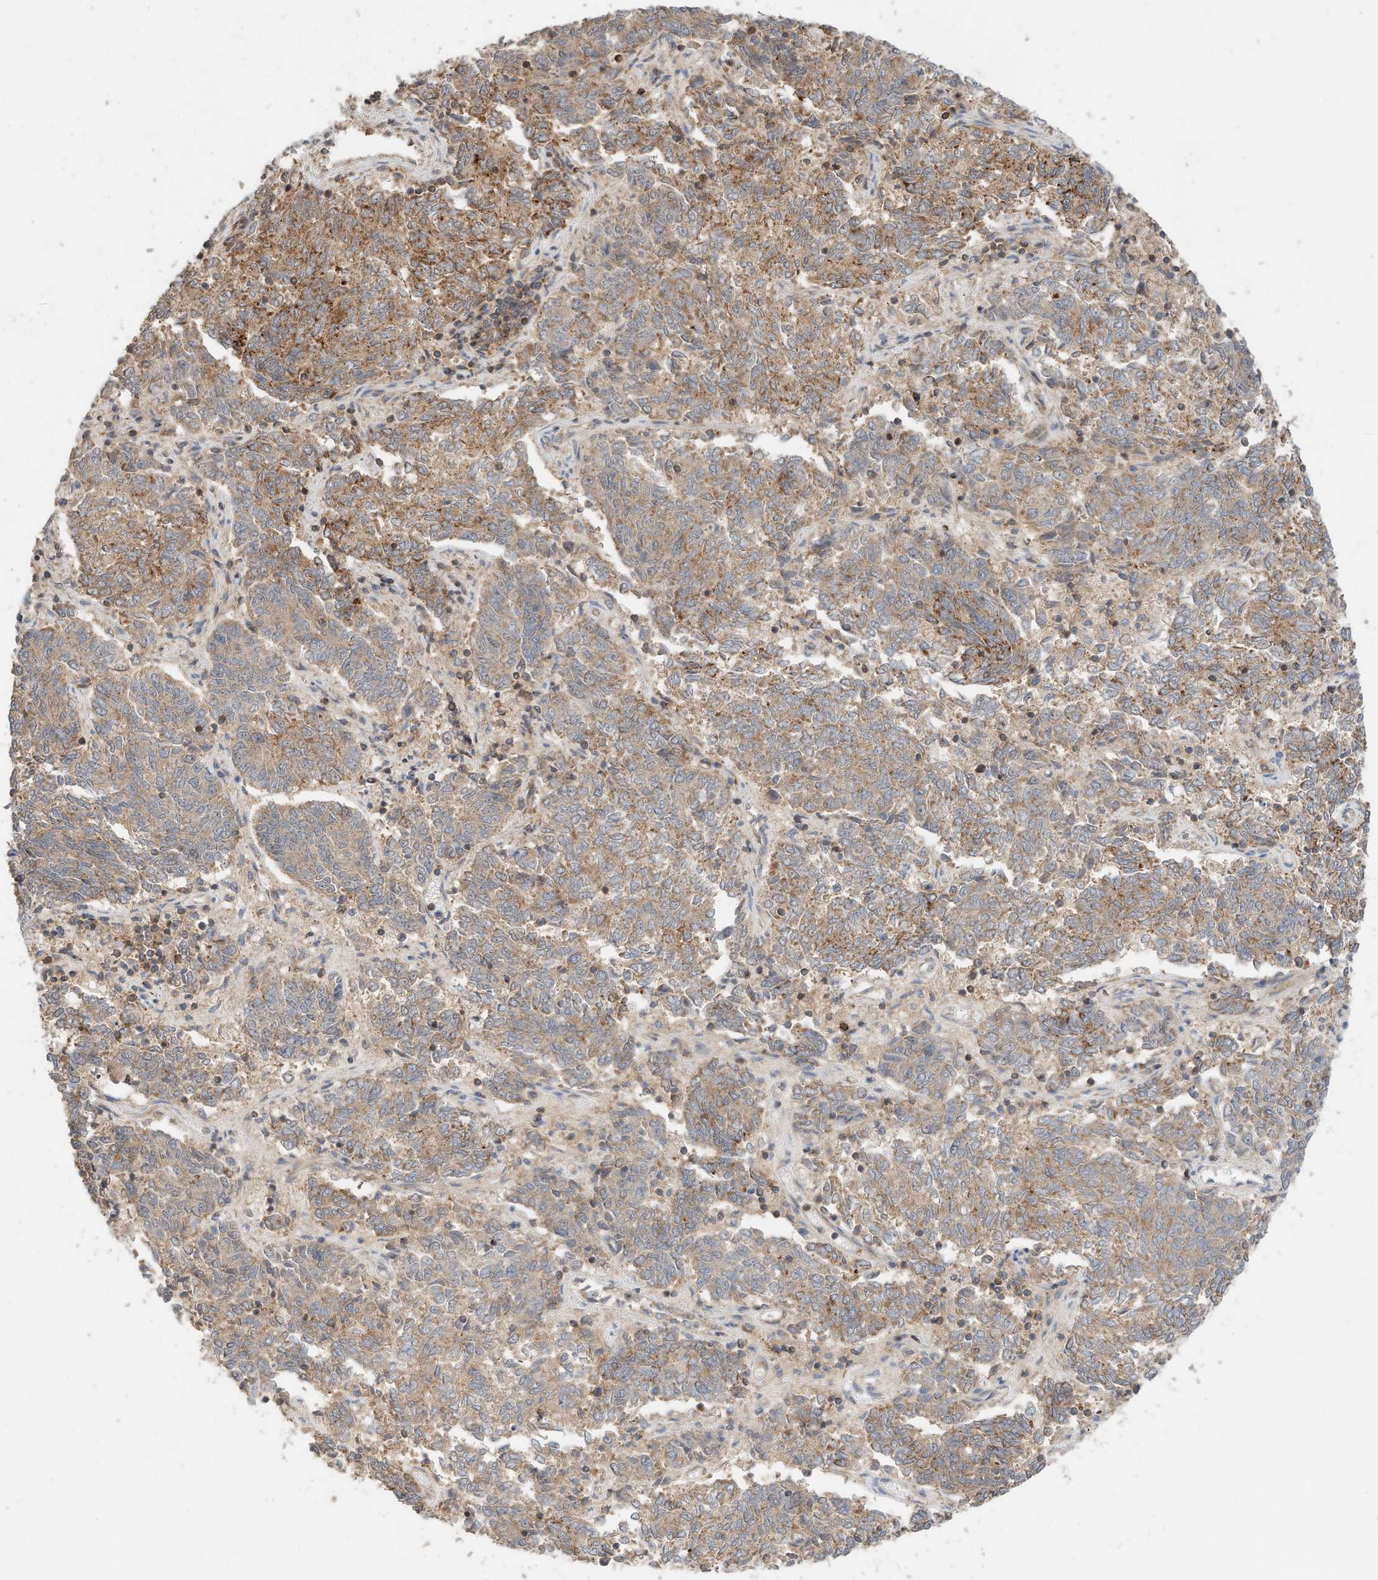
{"staining": {"intensity": "moderate", "quantity": "25%-75%", "location": "cytoplasmic/membranous"}, "tissue": "endometrial cancer", "cell_type": "Tumor cells", "image_type": "cancer", "snomed": [{"axis": "morphology", "description": "Adenocarcinoma, NOS"}, {"axis": "topography", "description": "Endometrium"}], "caption": "Endometrial adenocarcinoma tissue exhibits moderate cytoplasmic/membranous positivity in approximately 25%-75% of tumor cells, visualized by immunohistochemistry. (Brightfield microscopy of DAB IHC at high magnification).", "gene": "CPAMD8", "patient": {"sex": "female", "age": 80}}